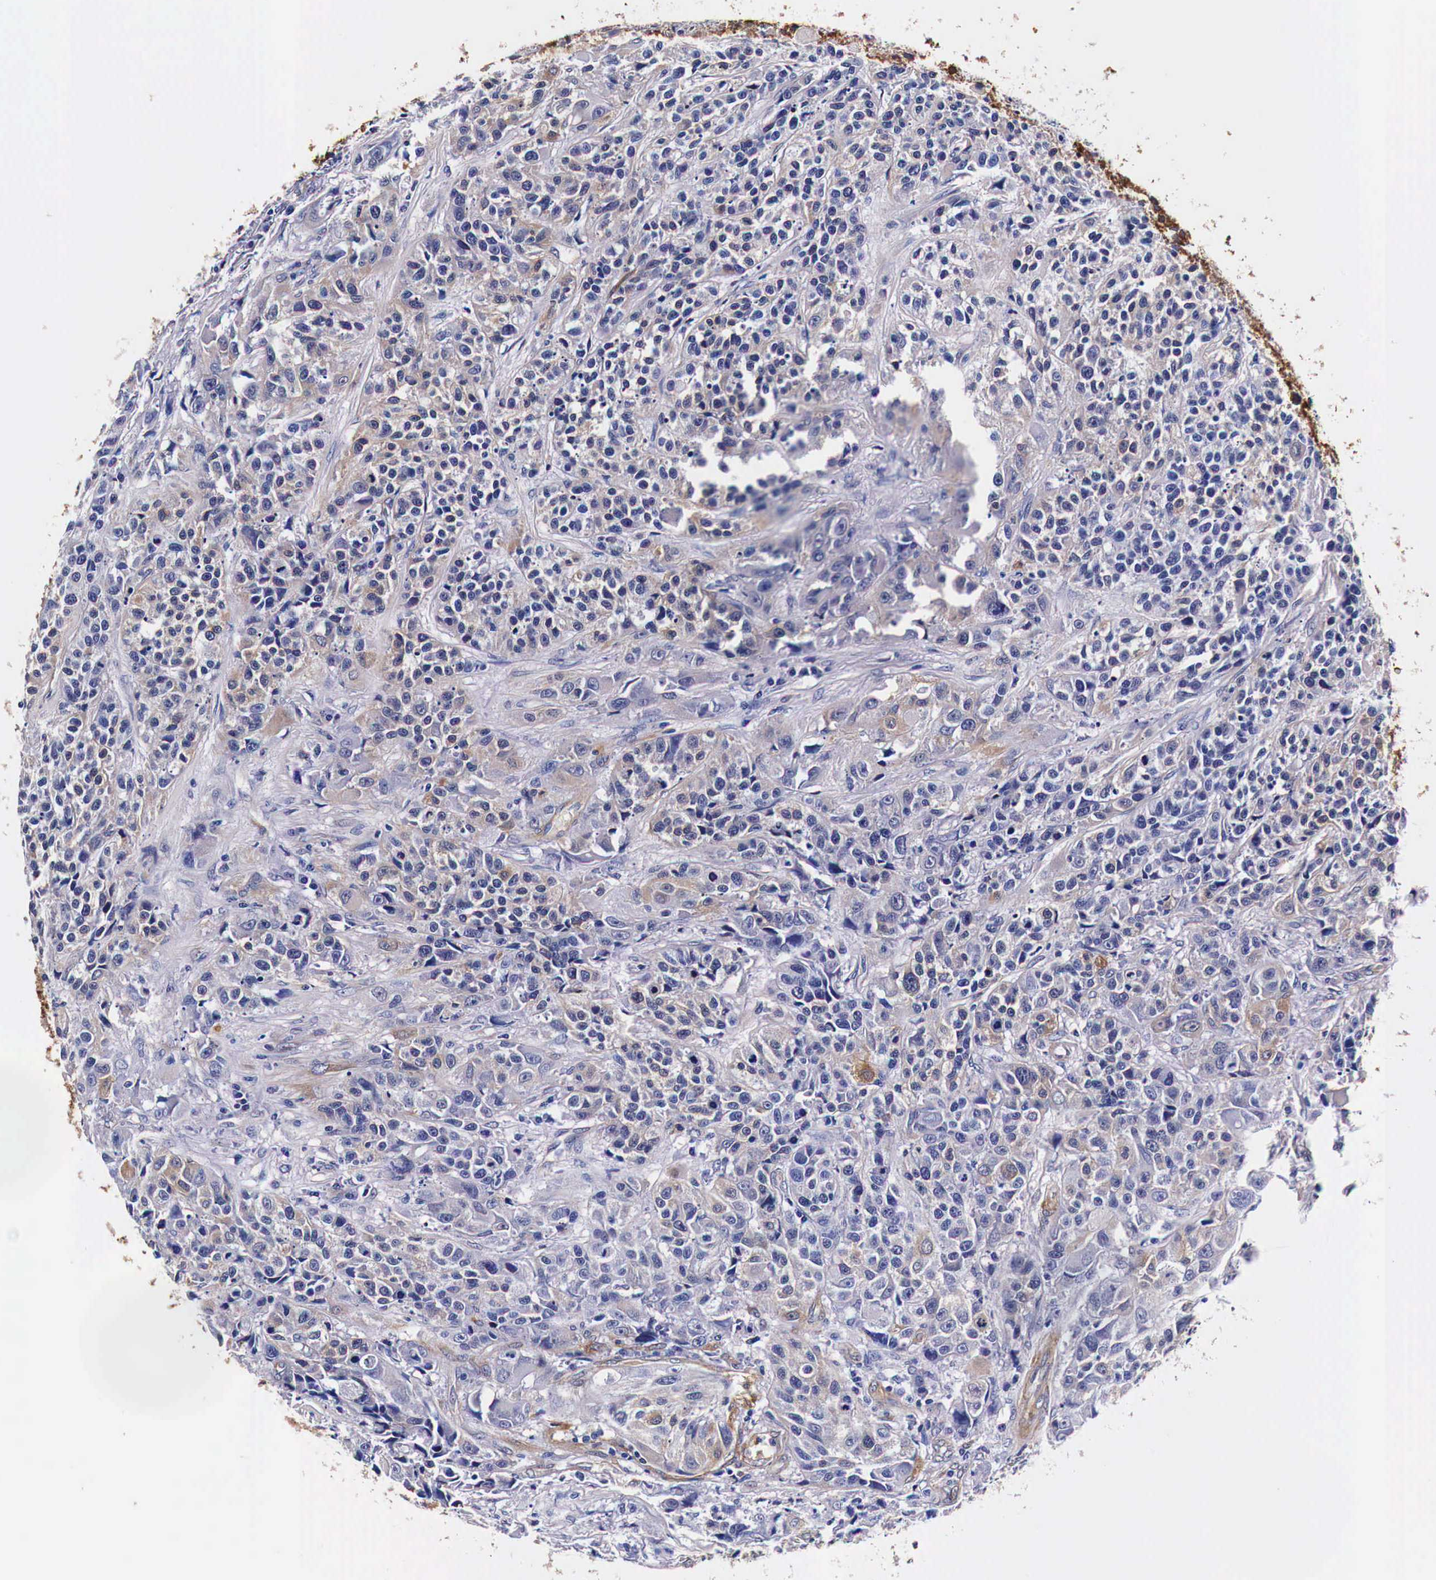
{"staining": {"intensity": "weak", "quantity": "<25%", "location": "cytoplasmic/membranous"}, "tissue": "urothelial cancer", "cell_type": "Tumor cells", "image_type": "cancer", "snomed": [{"axis": "morphology", "description": "Urothelial carcinoma, High grade"}, {"axis": "topography", "description": "Urinary bladder"}], "caption": "Immunohistochemistry image of urothelial cancer stained for a protein (brown), which displays no staining in tumor cells.", "gene": "HSPB1", "patient": {"sex": "female", "age": 81}}